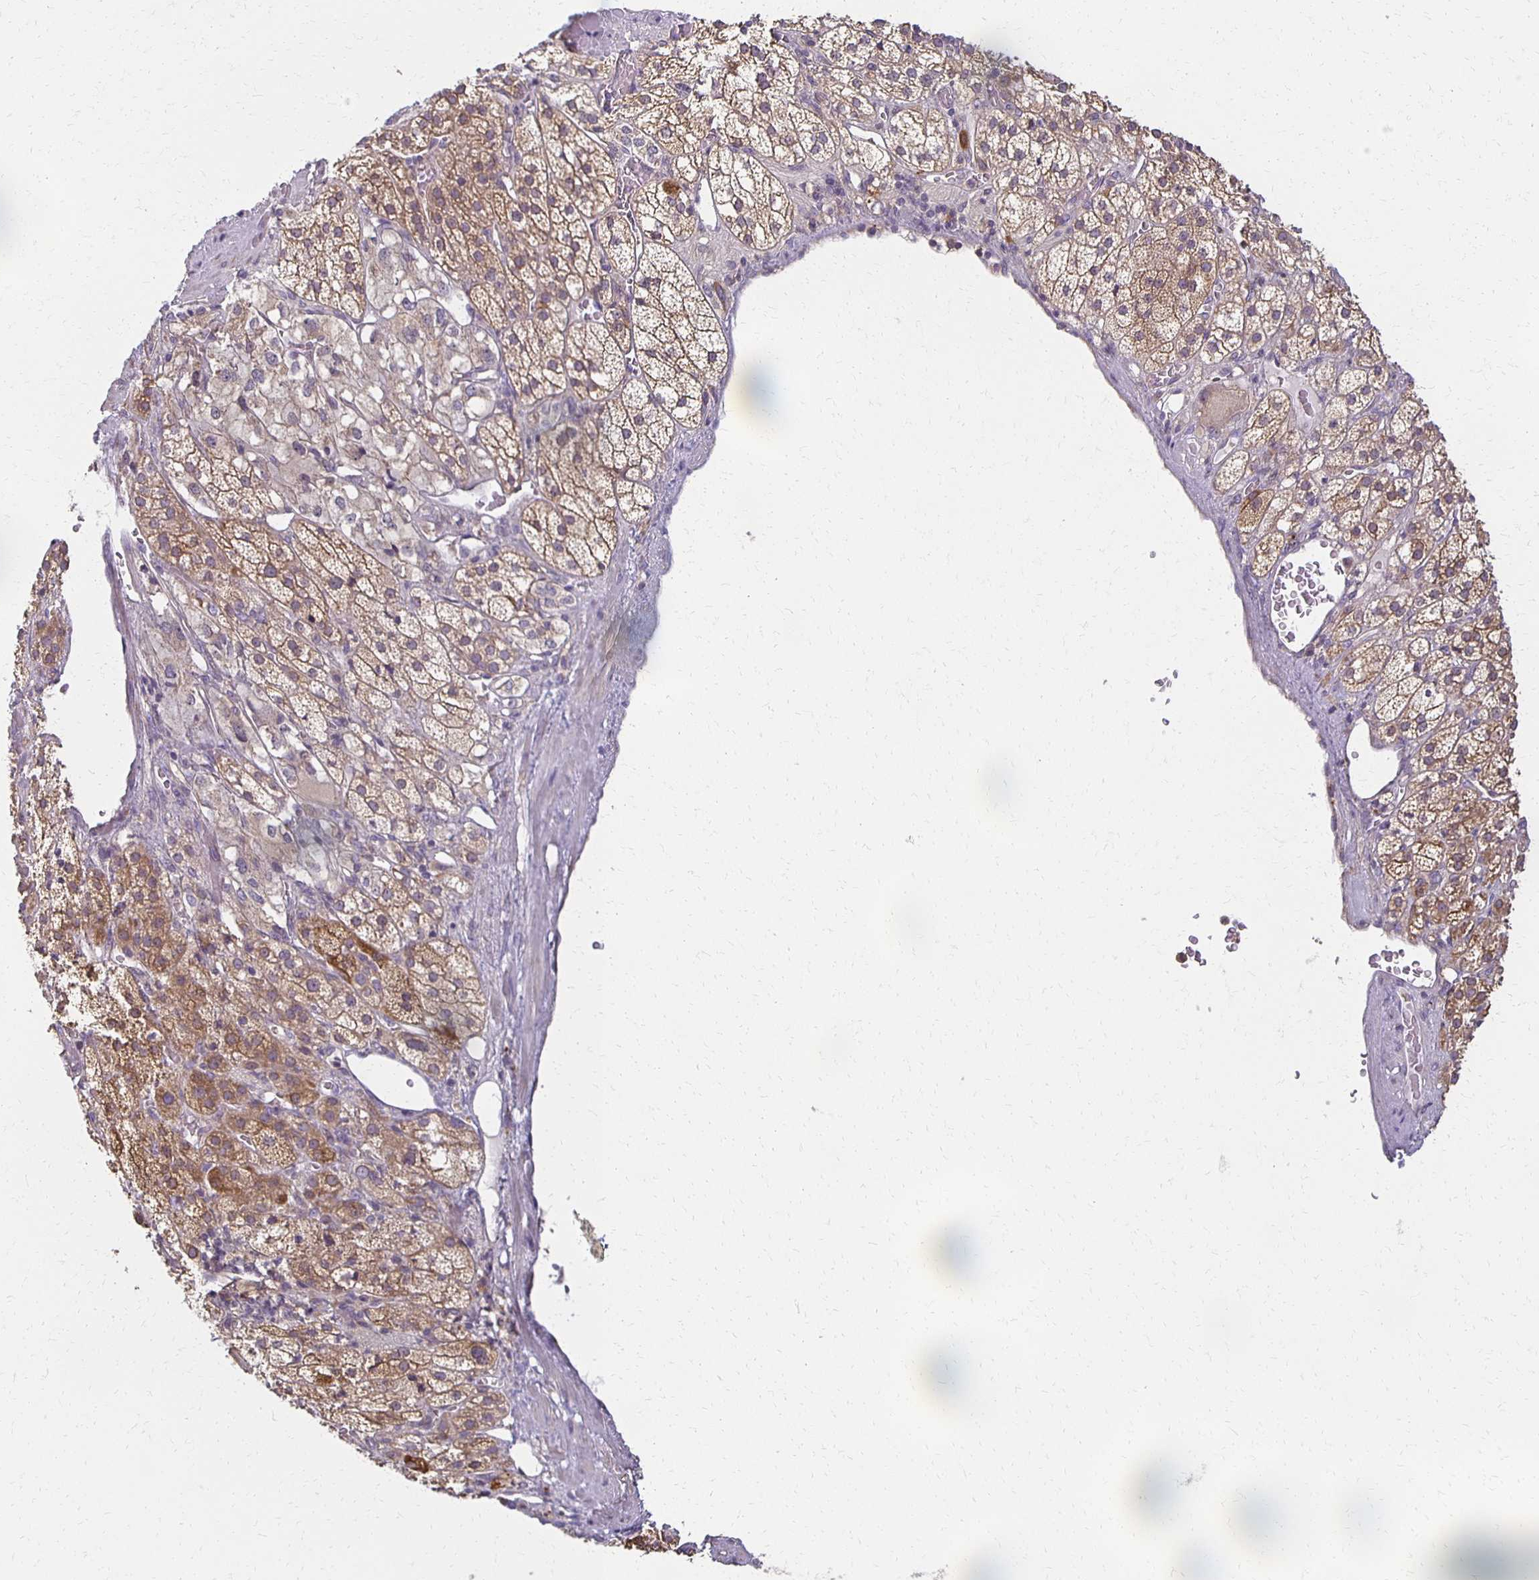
{"staining": {"intensity": "moderate", "quantity": ">75%", "location": "cytoplasmic/membranous"}, "tissue": "adrenal gland", "cell_type": "Glandular cells", "image_type": "normal", "snomed": [{"axis": "morphology", "description": "Normal tissue, NOS"}, {"axis": "topography", "description": "Adrenal gland"}], "caption": "This photomicrograph displays immunohistochemistry (IHC) staining of benign human adrenal gland, with medium moderate cytoplasmic/membranous positivity in approximately >75% of glandular cells.", "gene": "GPX4", "patient": {"sex": "female", "age": 60}}